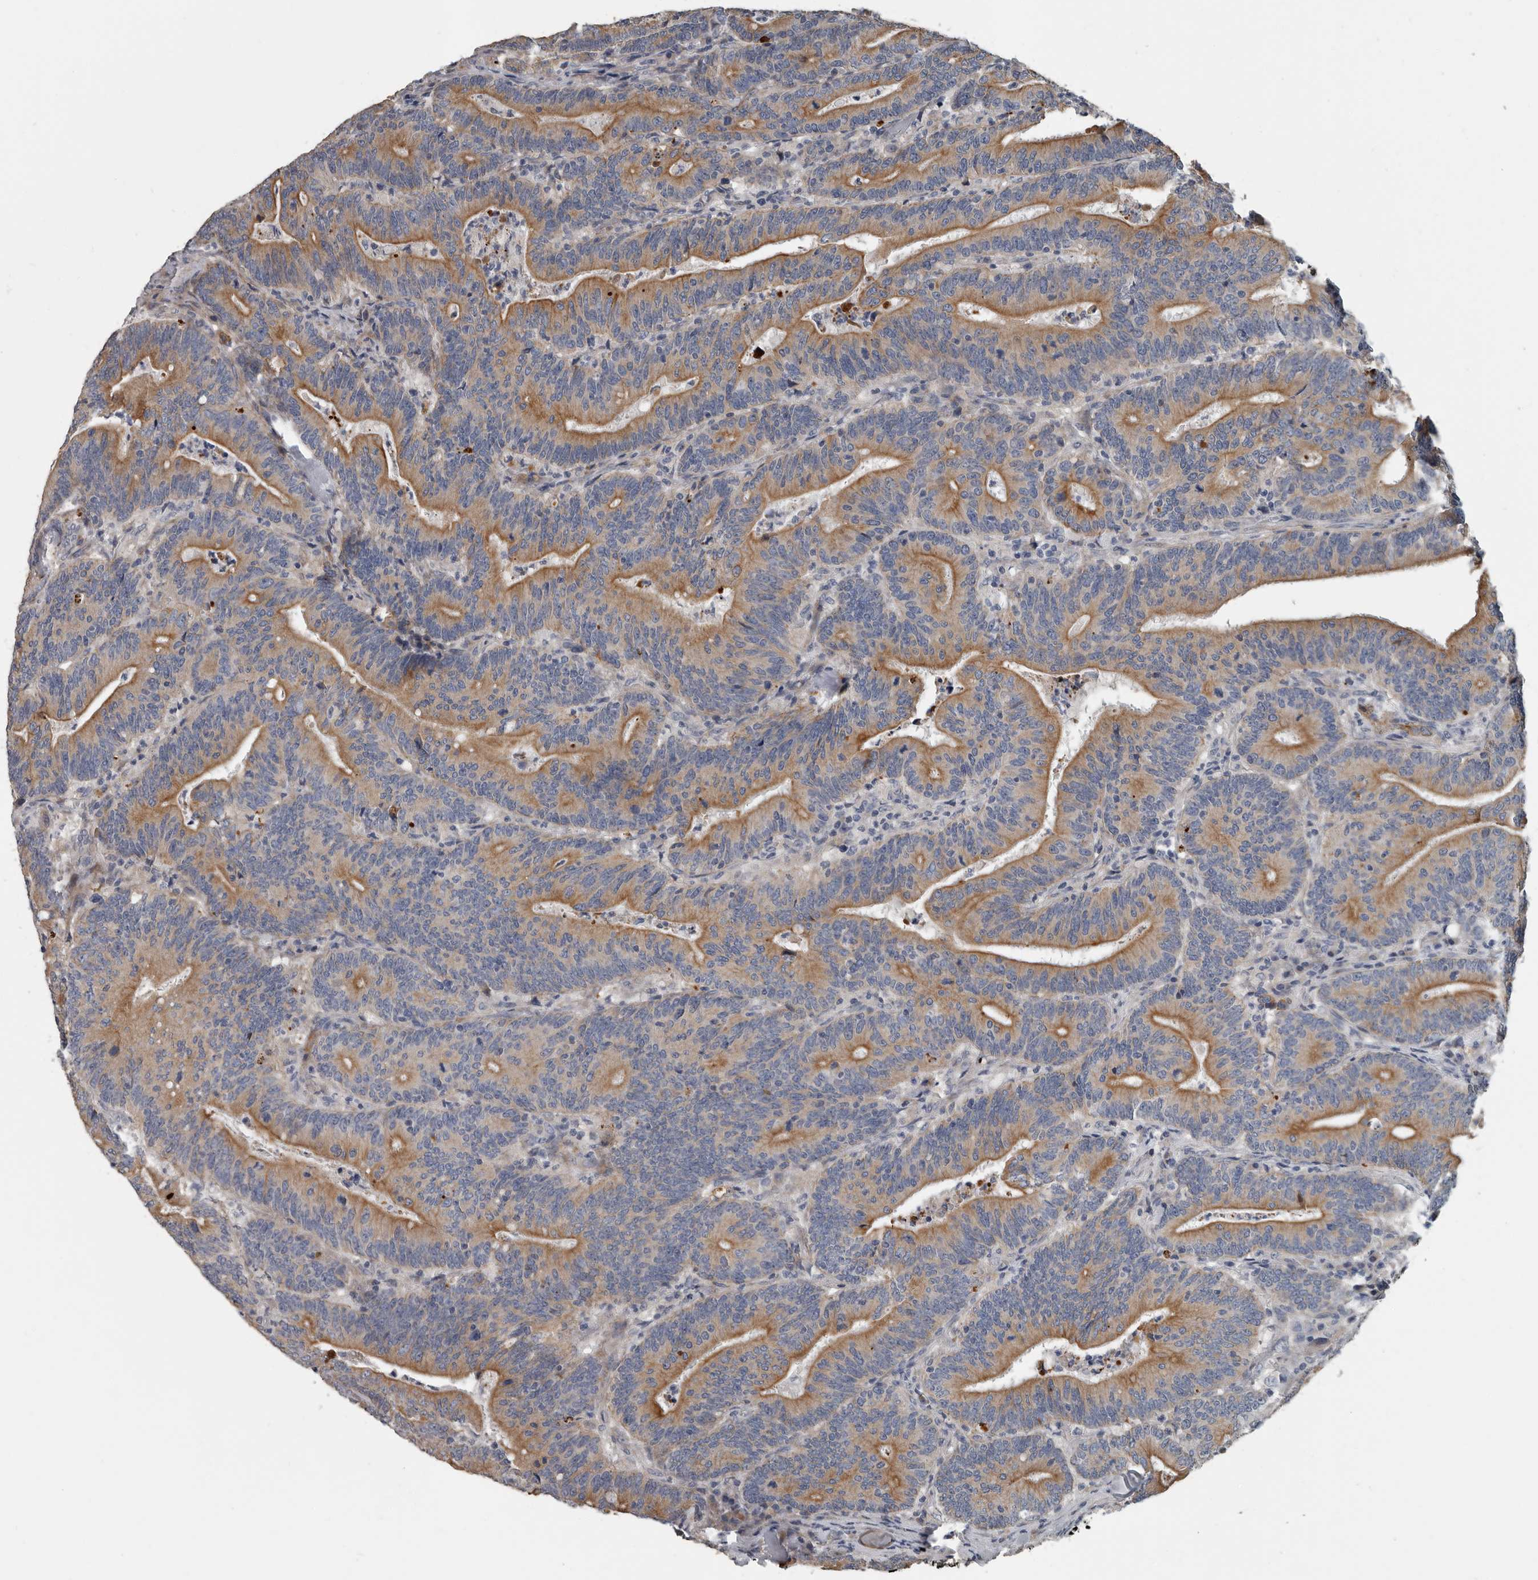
{"staining": {"intensity": "moderate", "quantity": "25%-75%", "location": "cytoplasmic/membranous"}, "tissue": "colorectal cancer", "cell_type": "Tumor cells", "image_type": "cancer", "snomed": [{"axis": "morphology", "description": "Adenocarcinoma, NOS"}, {"axis": "topography", "description": "Colon"}], "caption": "A brown stain shows moderate cytoplasmic/membranous expression of a protein in colorectal adenocarcinoma tumor cells.", "gene": "DPY19L4", "patient": {"sex": "female", "age": 66}}